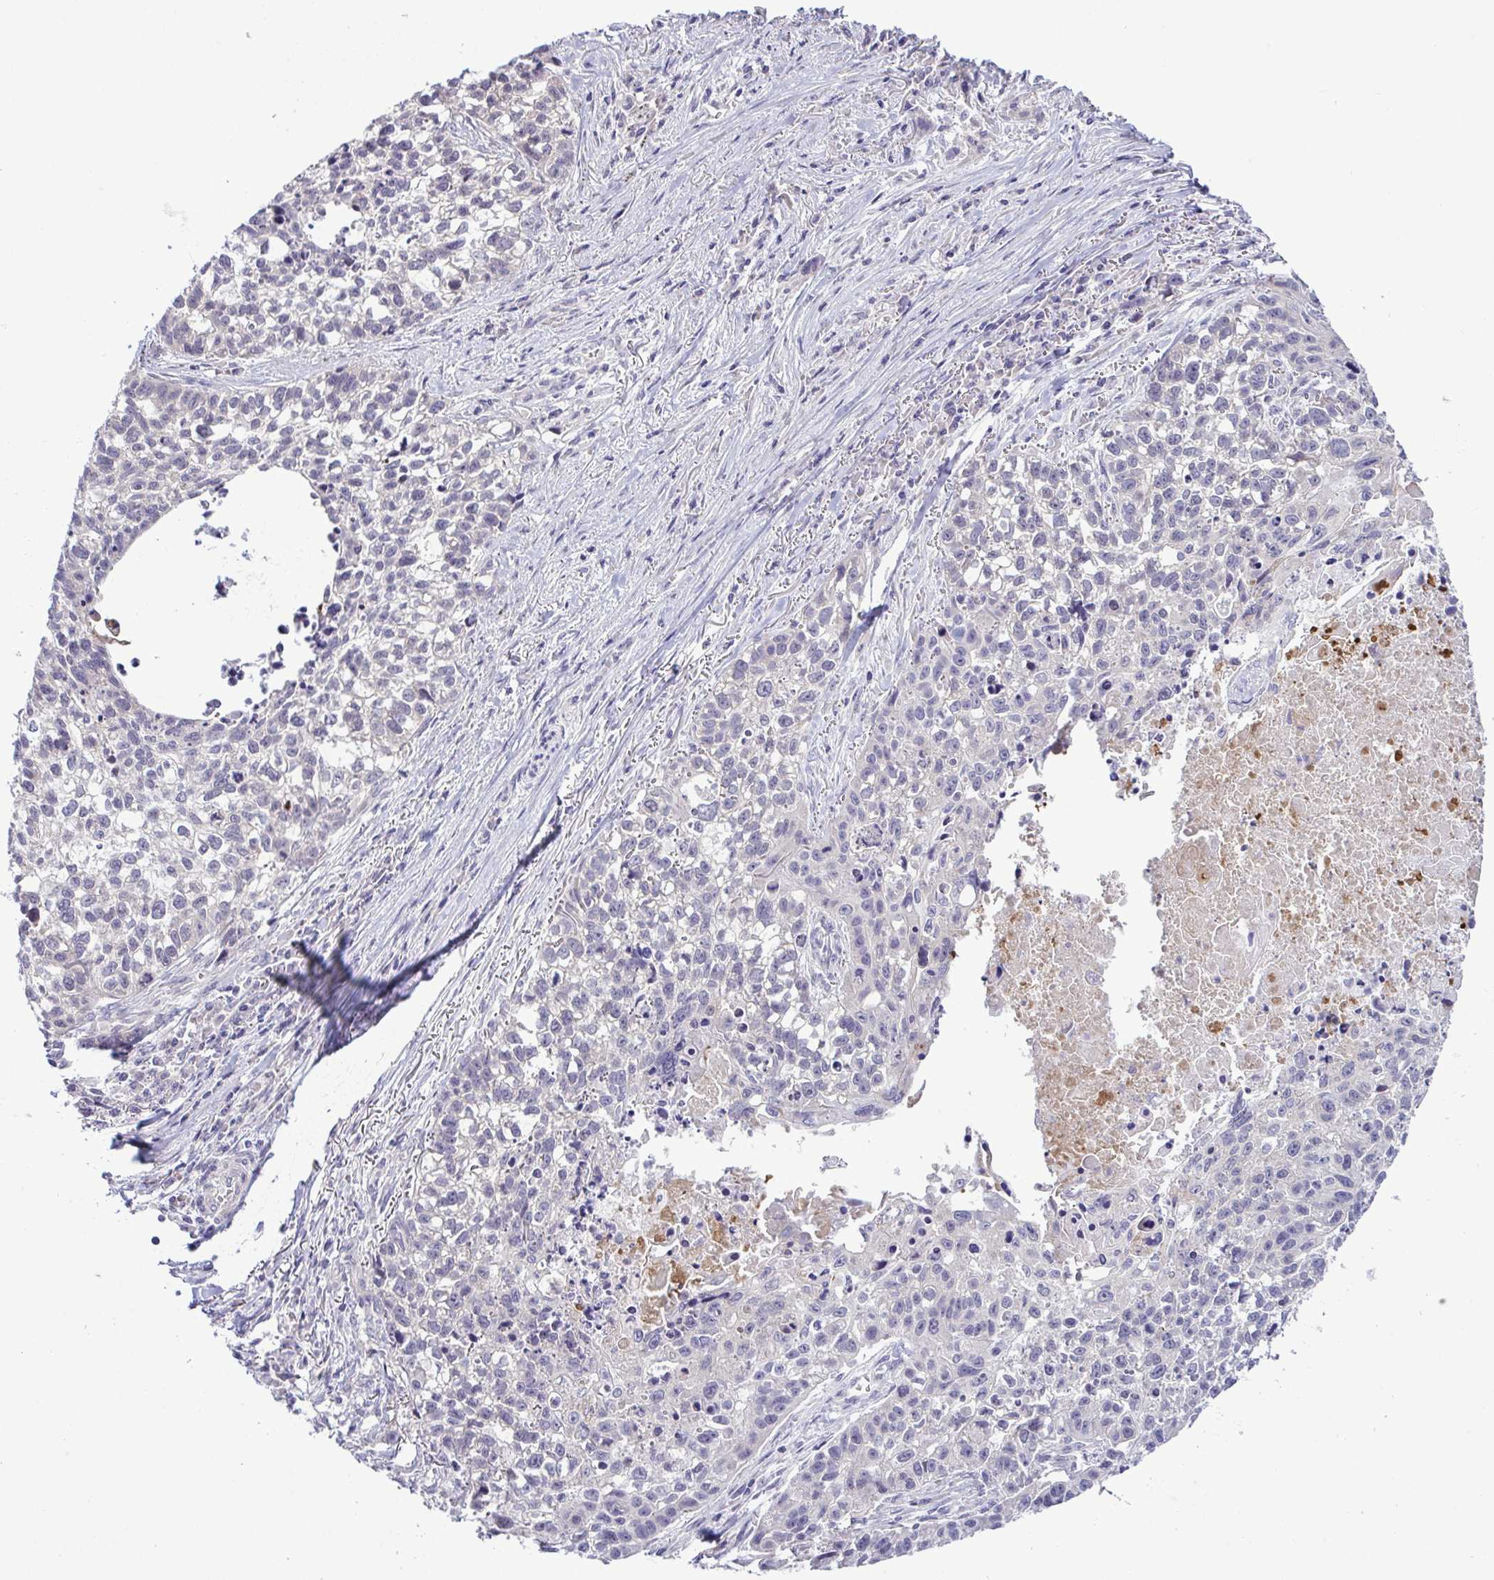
{"staining": {"intensity": "negative", "quantity": "none", "location": "none"}, "tissue": "lung cancer", "cell_type": "Tumor cells", "image_type": "cancer", "snomed": [{"axis": "morphology", "description": "Squamous cell carcinoma, NOS"}, {"axis": "topography", "description": "Lung"}], "caption": "DAB immunohistochemical staining of squamous cell carcinoma (lung) shows no significant staining in tumor cells.", "gene": "SYNPO2L", "patient": {"sex": "male", "age": 74}}